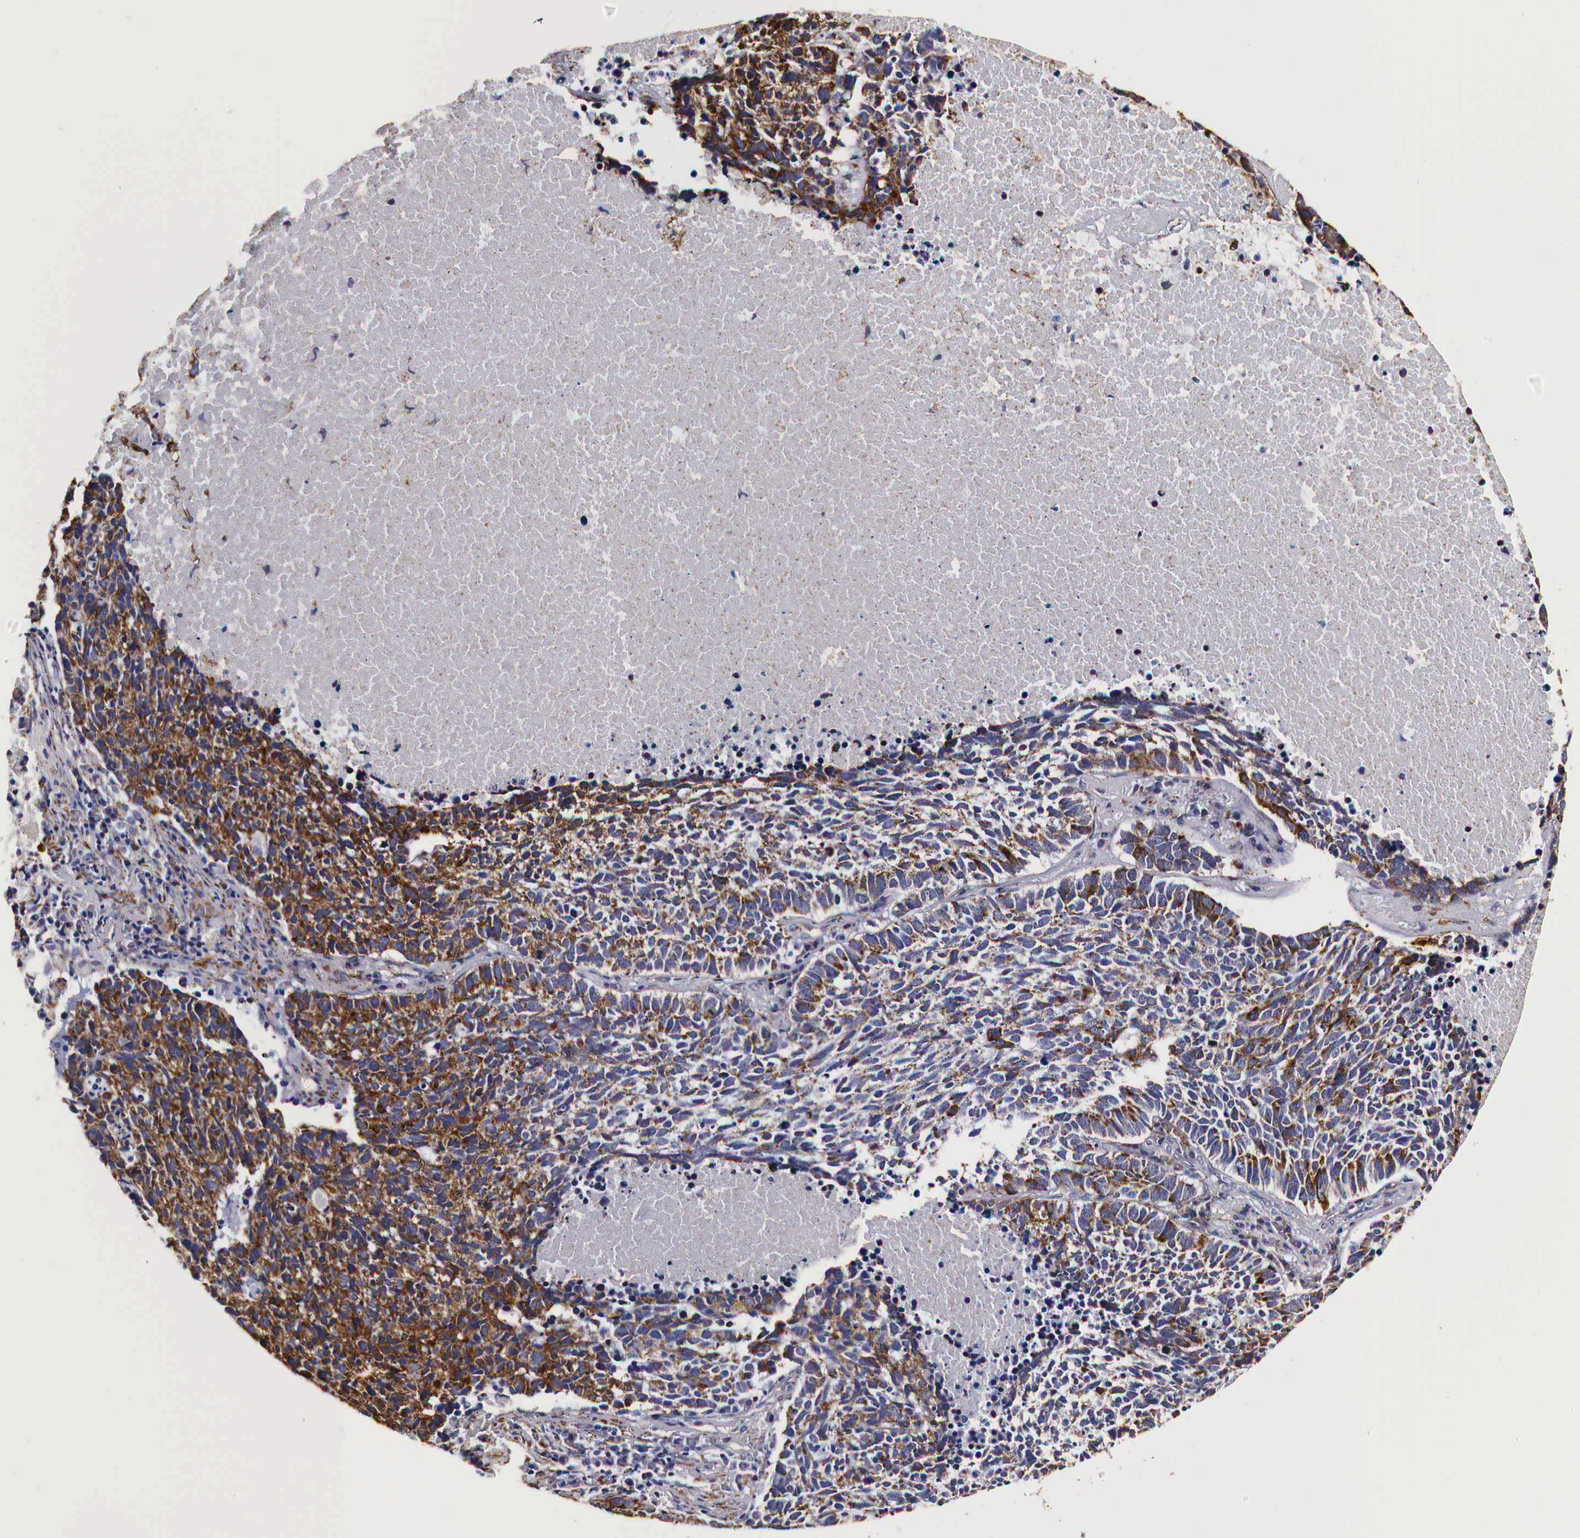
{"staining": {"intensity": "strong", "quantity": "25%-75%", "location": "cytoplasmic/membranous"}, "tissue": "lung cancer", "cell_type": "Tumor cells", "image_type": "cancer", "snomed": [{"axis": "morphology", "description": "Neoplasm, malignant, NOS"}, {"axis": "topography", "description": "Lung"}], "caption": "IHC of human malignant neoplasm (lung) demonstrates high levels of strong cytoplasmic/membranous expression in approximately 25%-75% of tumor cells.", "gene": "CKAP4", "patient": {"sex": "female", "age": 75}}